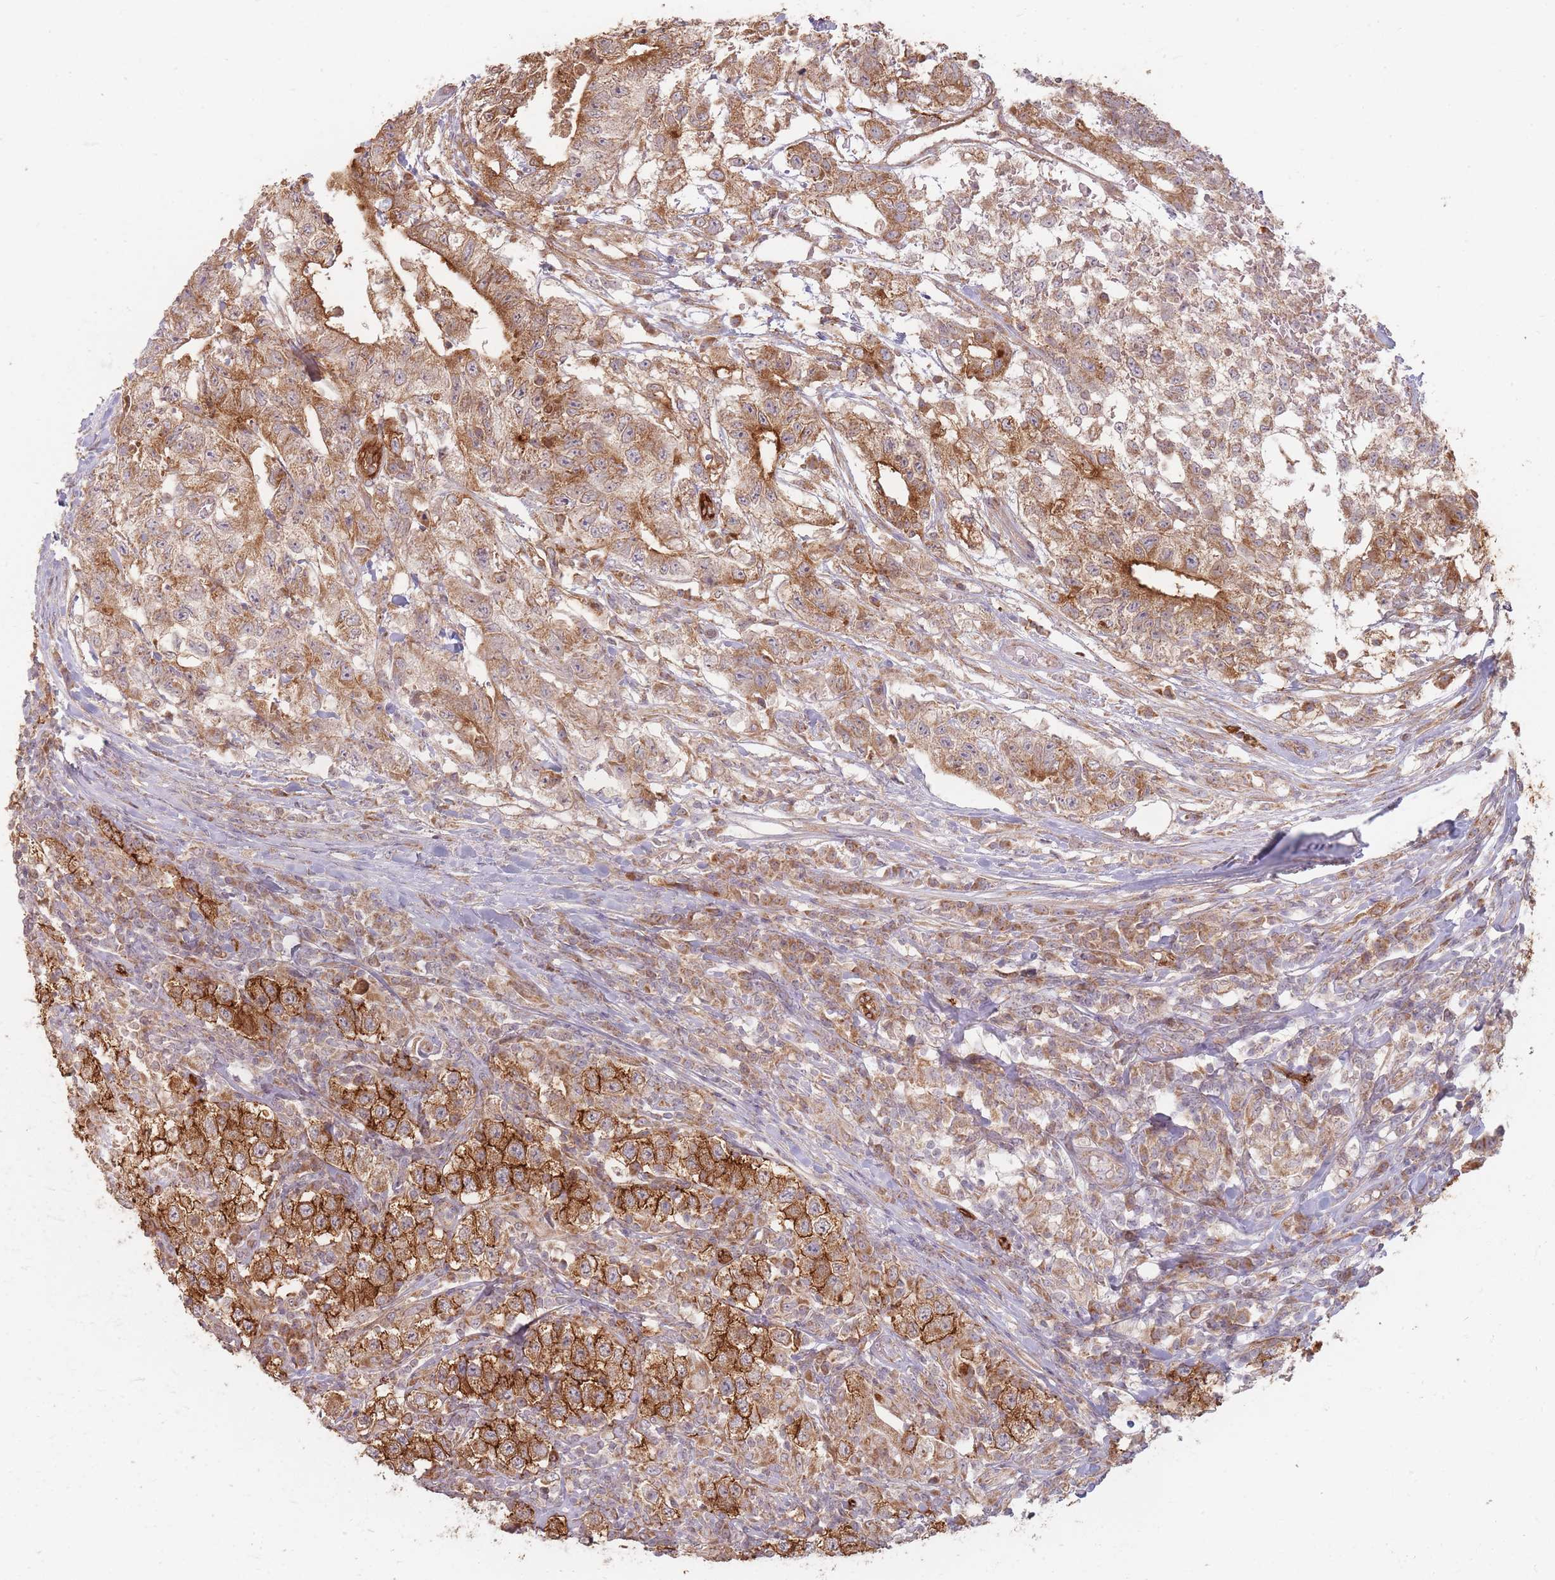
{"staining": {"intensity": "moderate", "quantity": ">75%", "location": "cytoplasmic/membranous"}, "tissue": "testis cancer", "cell_type": "Tumor cells", "image_type": "cancer", "snomed": [{"axis": "morphology", "description": "Seminoma, NOS"}, {"axis": "morphology", "description": "Carcinoma, Embryonal, NOS"}, {"axis": "topography", "description": "Testis"}], "caption": "A high-resolution micrograph shows IHC staining of embryonal carcinoma (testis), which exhibits moderate cytoplasmic/membranous expression in approximately >75% of tumor cells. Immunohistochemistry stains the protein in brown and the nuclei are stained blue.", "gene": "MRPS6", "patient": {"sex": "male", "age": 41}}